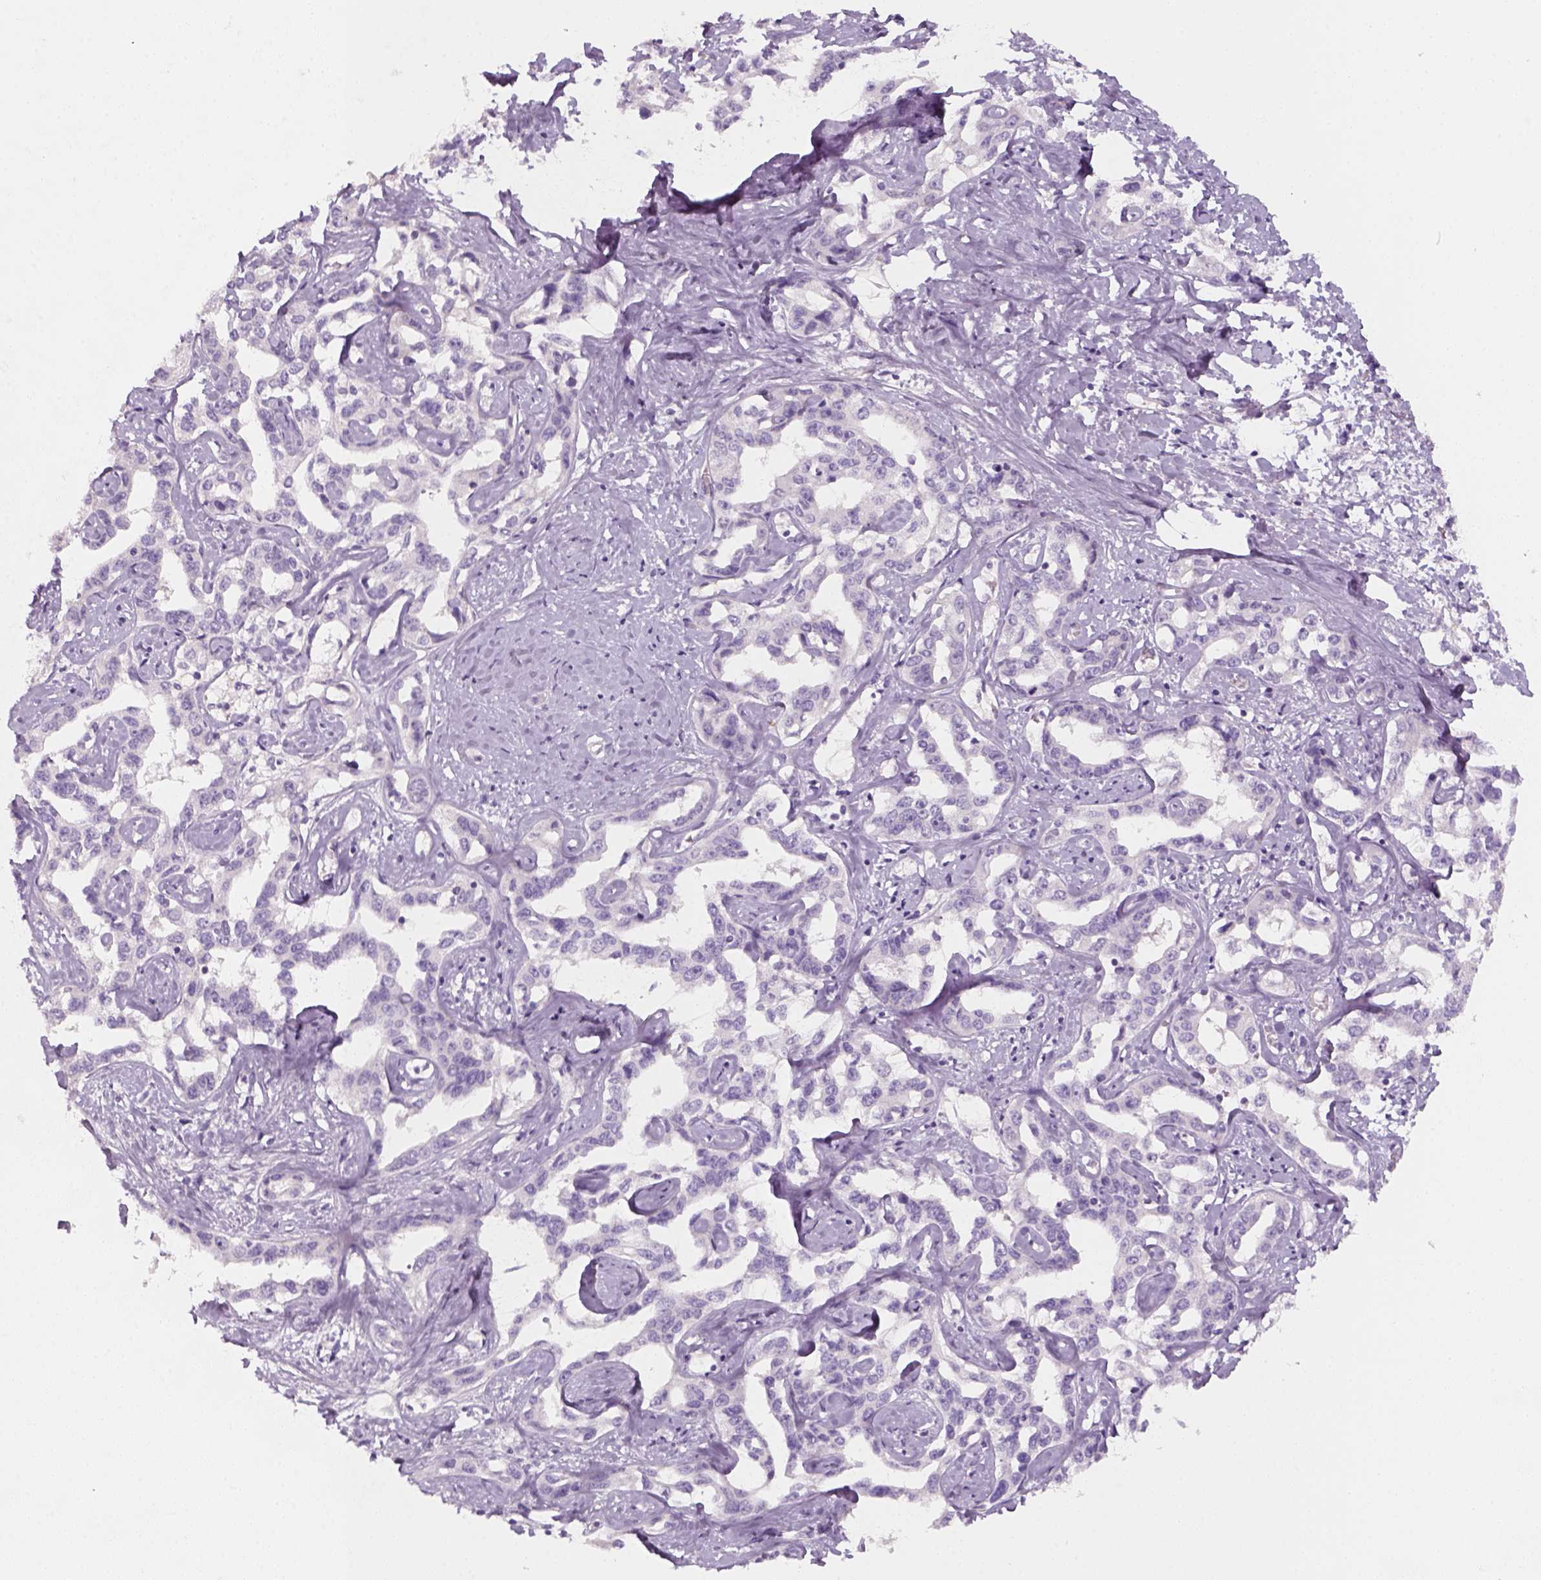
{"staining": {"intensity": "negative", "quantity": "none", "location": "none"}, "tissue": "liver cancer", "cell_type": "Tumor cells", "image_type": "cancer", "snomed": [{"axis": "morphology", "description": "Cholangiocarcinoma"}, {"axis": "topography", "description": "Liver"}], "caption": "Tumor cells are negative for protein expression in human liver cholangiocarcinoma.", "gene": "KRT25", "patient": {"sex": "male", "age": 59}}